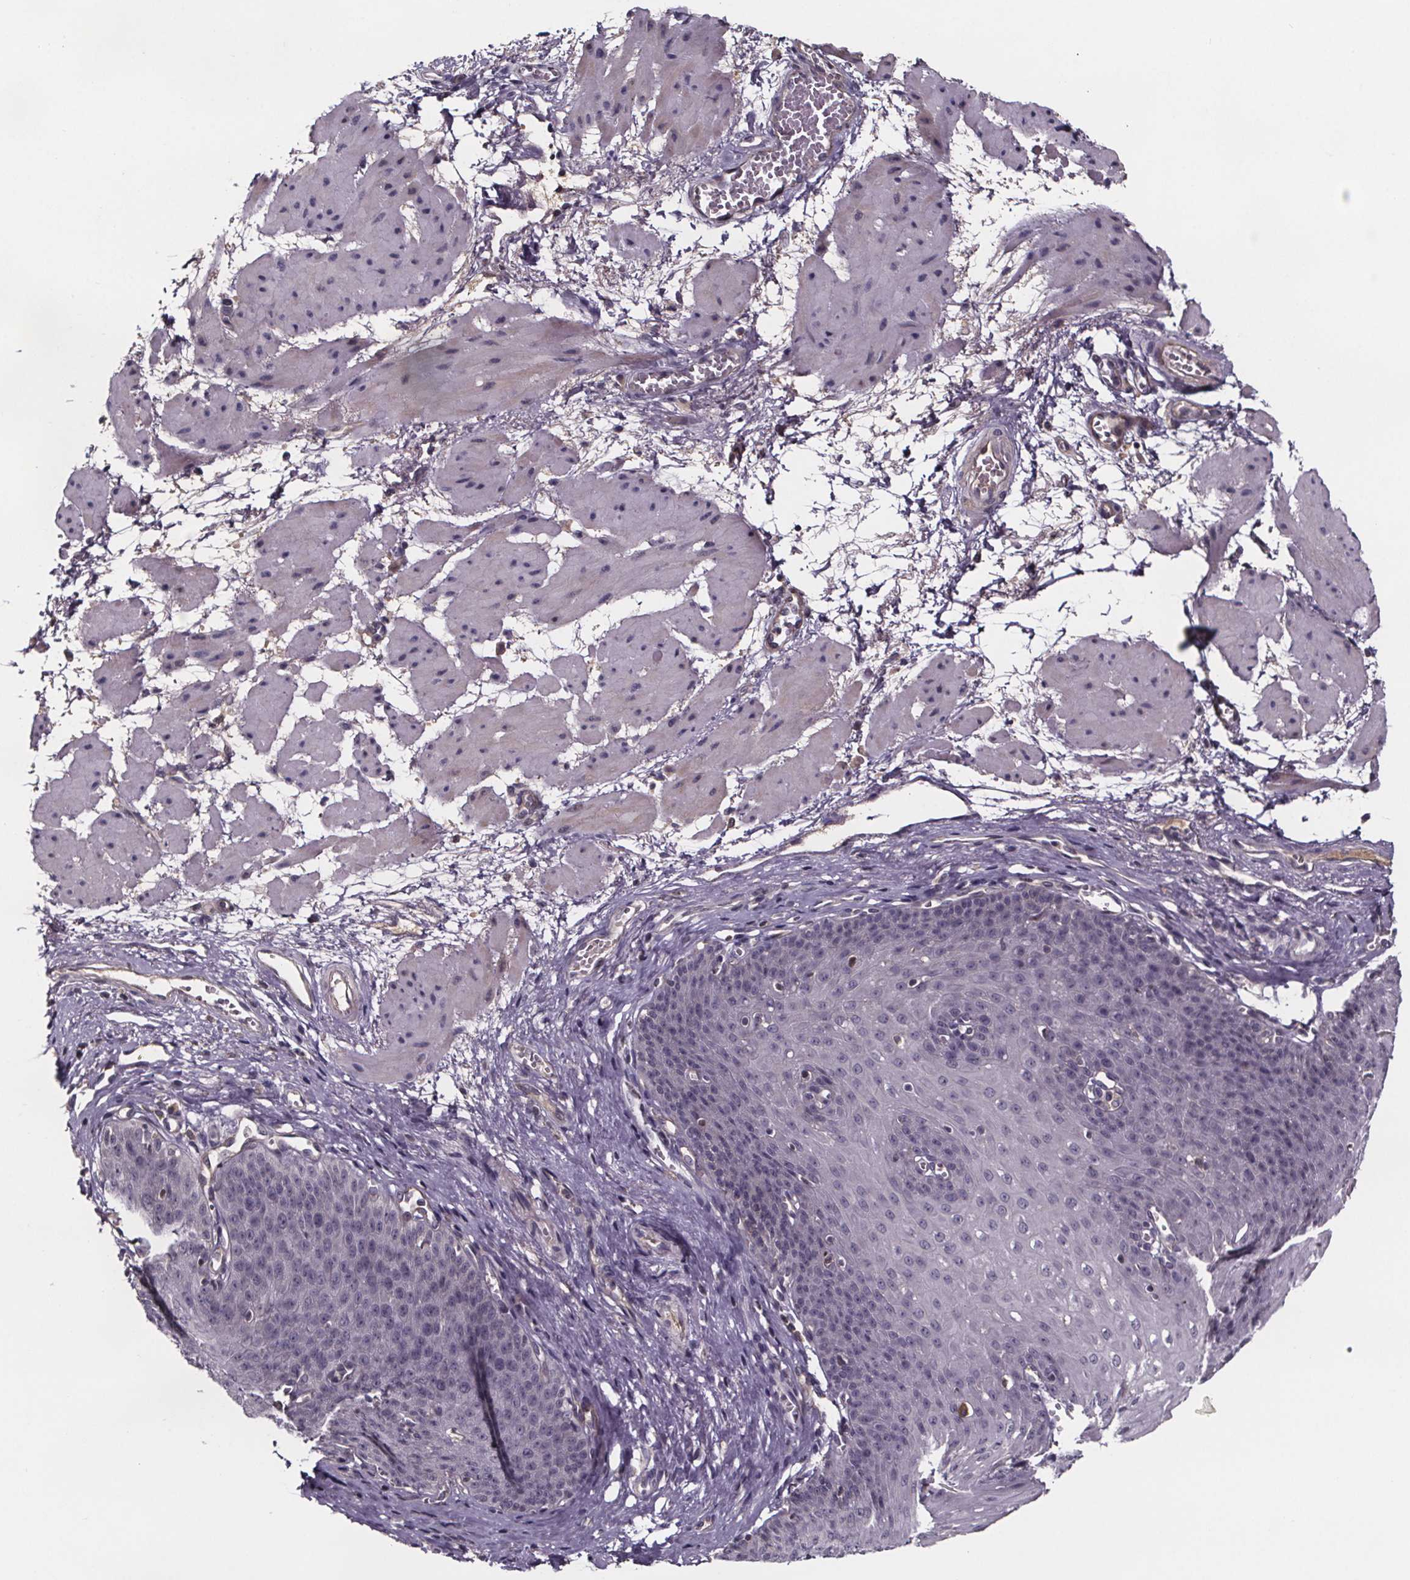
{"staining": {"intensity": "negative", "quantity": "none", "location": "none"}, "tissue": "esophagus", "cell_type": "Squamous epithelial cells", "image_type": "normal", "snomed": [{"axis": "morphology", "description": "Normal tissue, NOS"}, {"axis": "topography", "description": "Esophagus"}], "caption": "Immunohistochemistry (IHC) micrograph of benign esophagus stained for a protein (brown), which reveals no expression in squamous epithelial cells.", "gene": "NPHP4", "patient": {"sex": "male", "age": 71}}